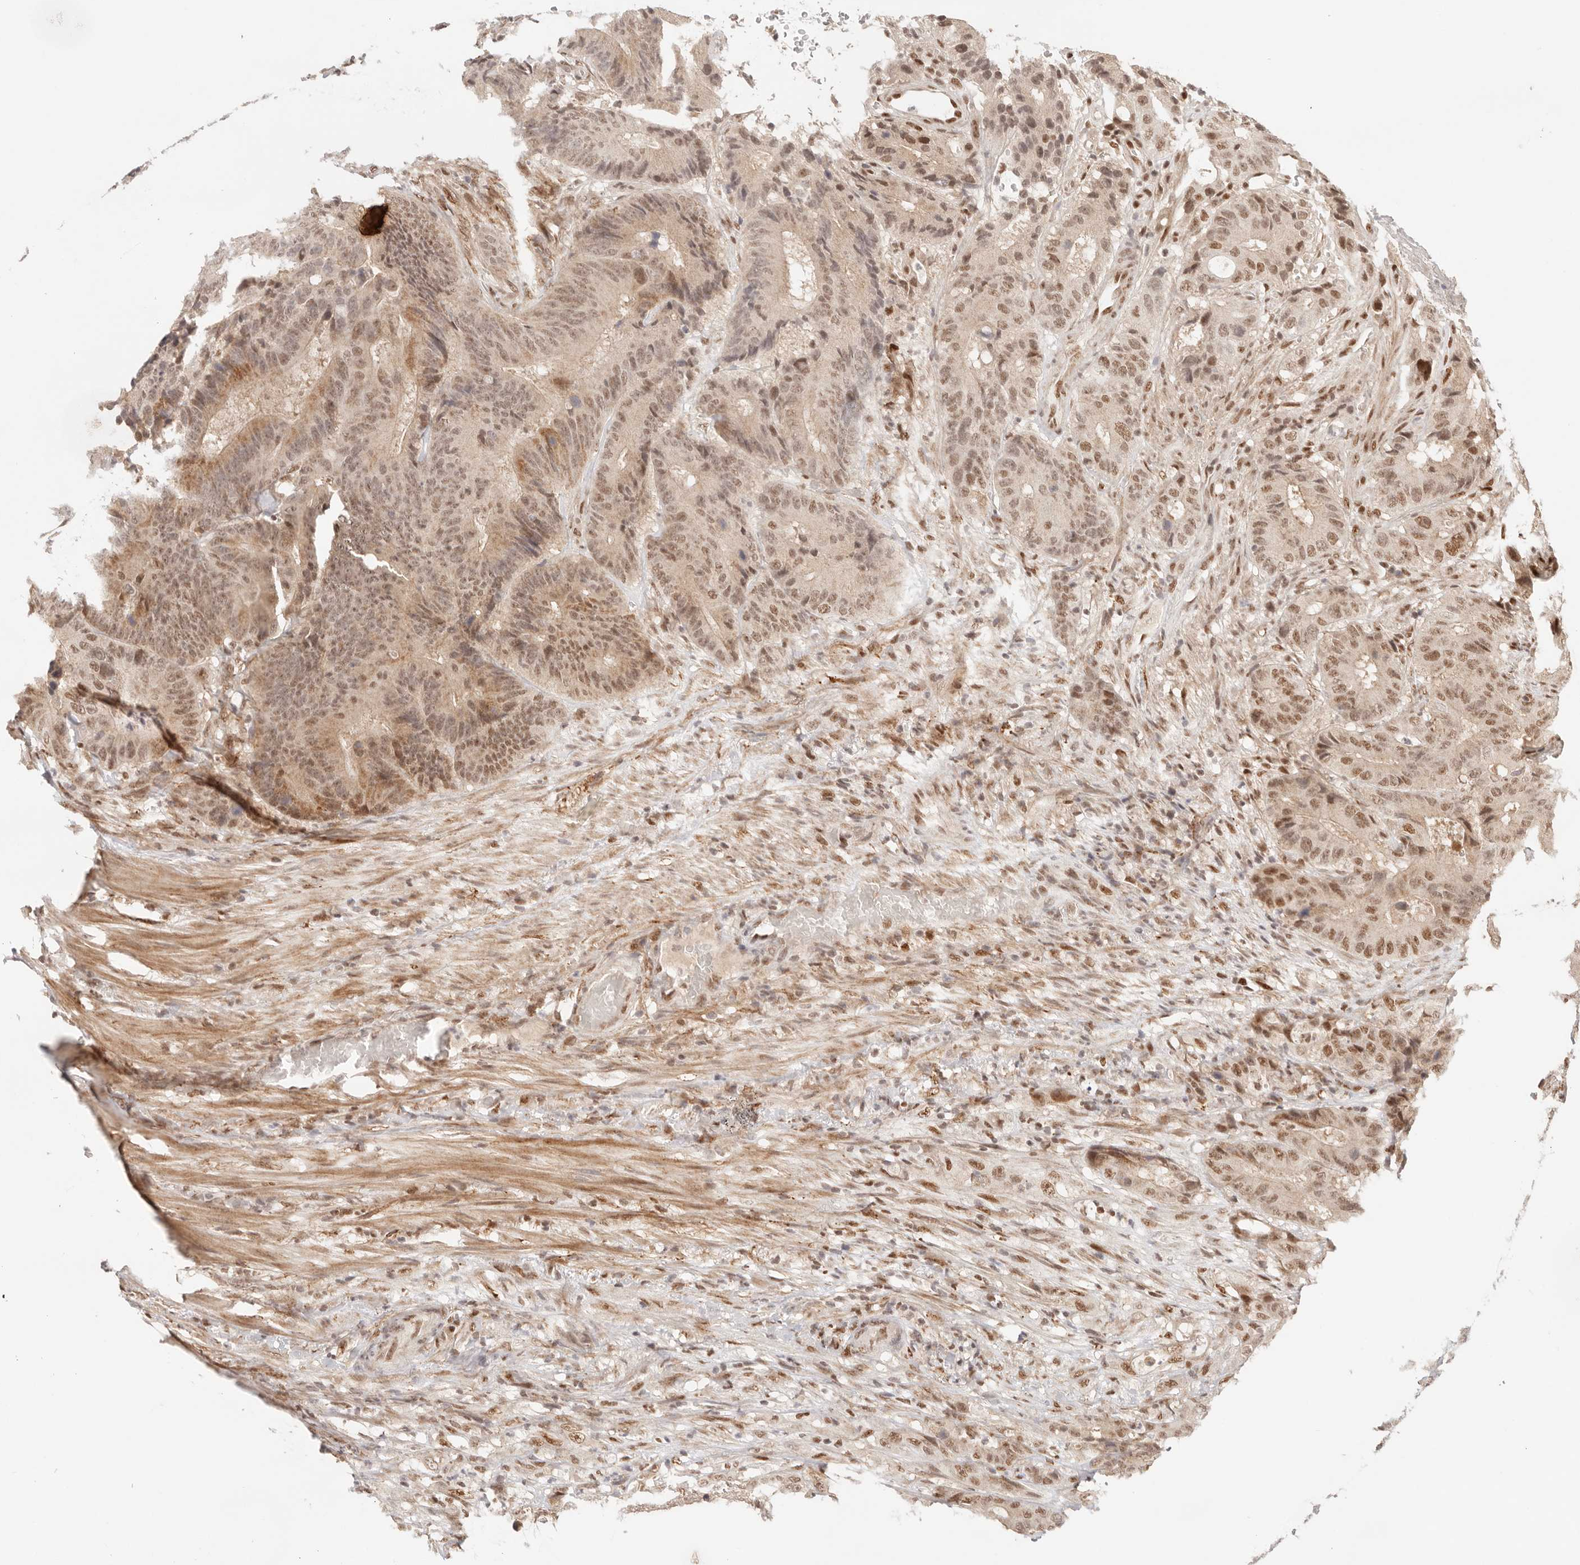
{"staining": {"intensity": "moderate", "quantity": ">75%", "location": "nuclear"}, "tissue": "colorectal cancer", "cell_type": "Tumor cells", "image_type": "cancer", "snomed": [{"axis": "morphology", "description": "Adenocarcinoma, NOS"}, {"axis": "topography", "description": "Colon"}], "caption": "A brown stain highlights moderate nuclear positivity of a protein in colorectal cancer tumor cells.", "gene": "GTF2E2", "patient": {"sex": "male", "age": 83}}